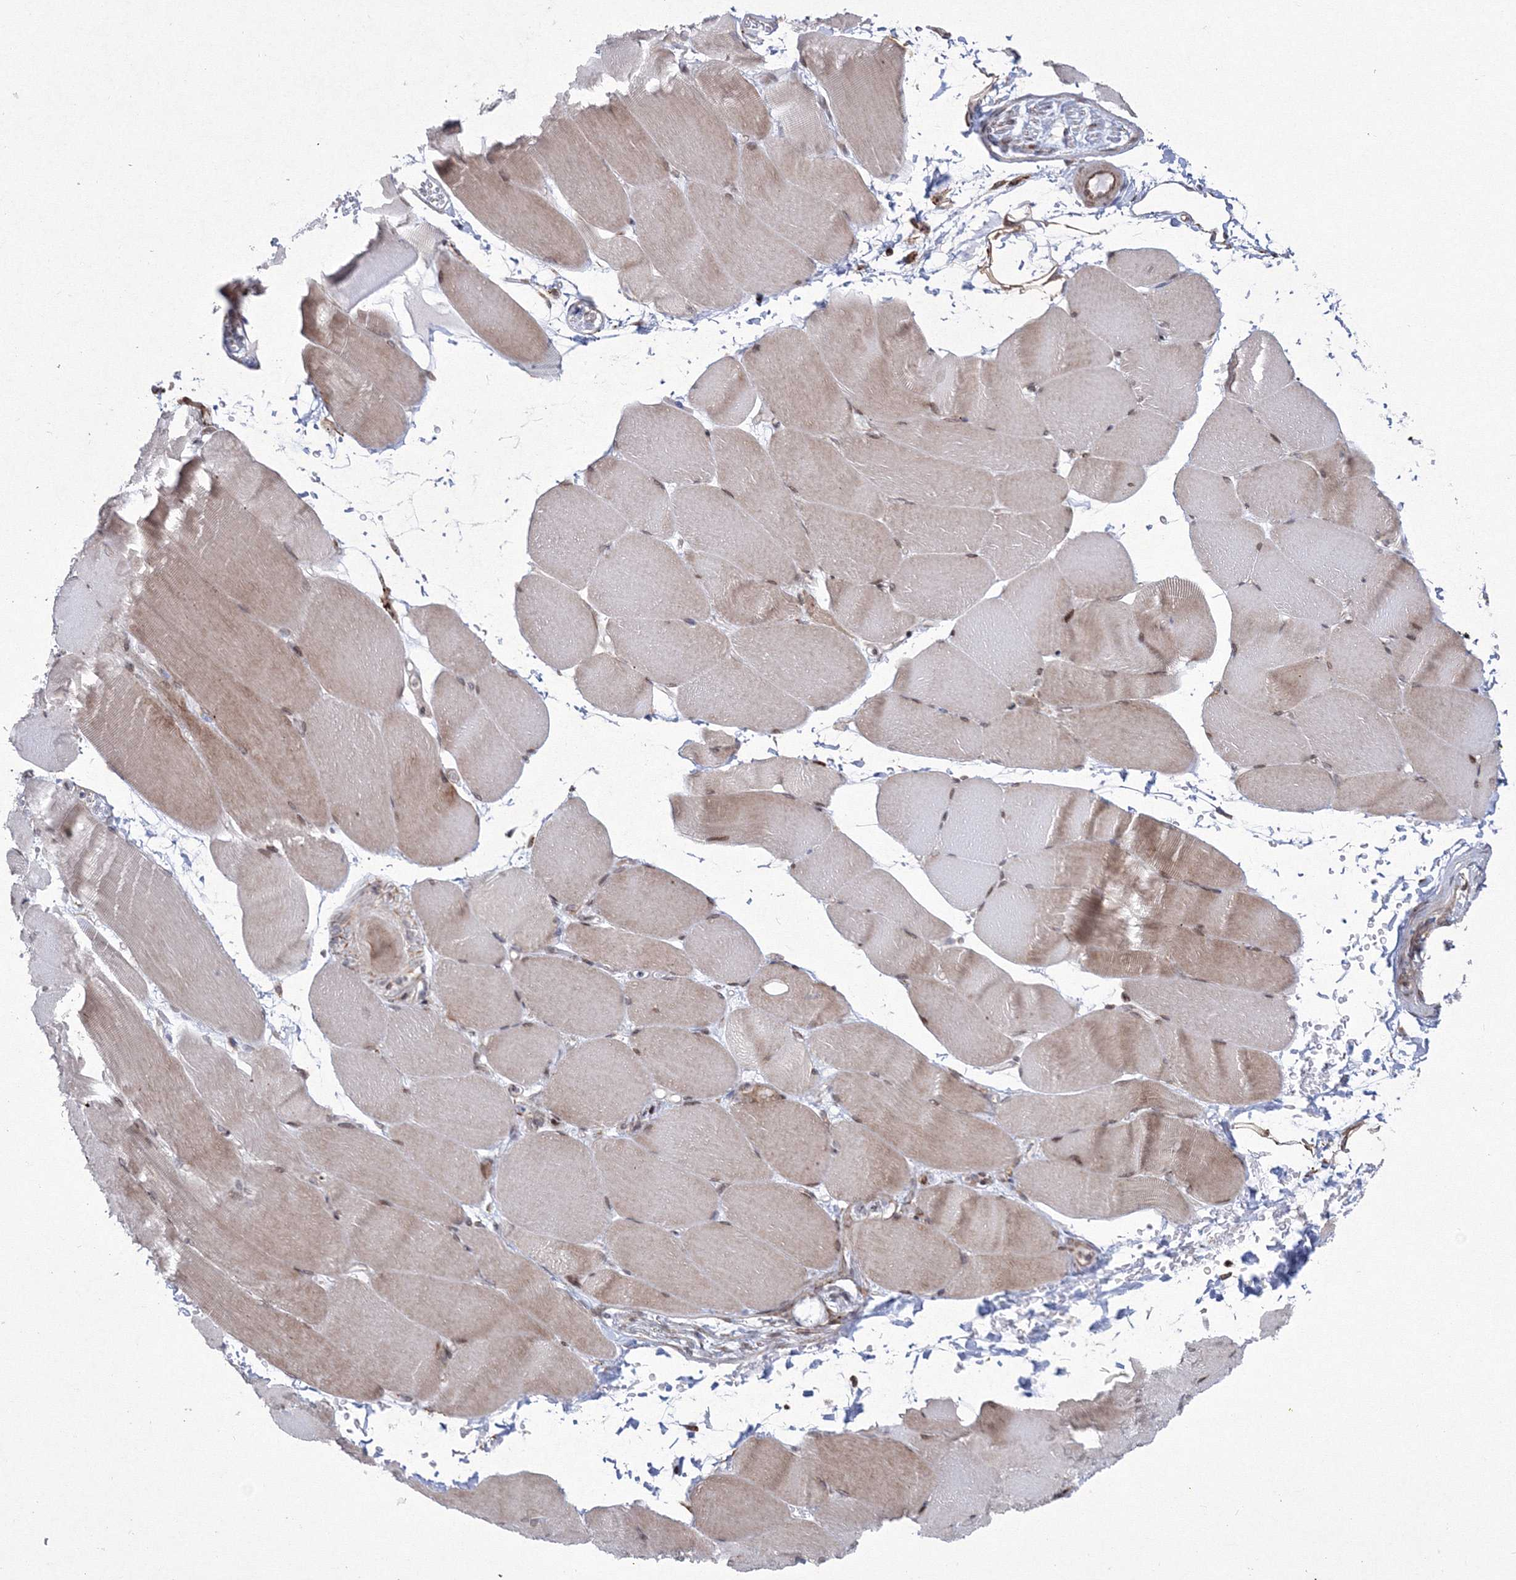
{"staining": {"intensity": "weak", "quantity": "25%-75%", "location": "cytoplasmic/membranous,nuclear"}, "tissue": "skeletal muscle", "cell_type": "Myocytes", "image_type": "normal", "snomed": [{"axis": "morphology", "description": "Normal tissue, NOS"}, {"axis": "topography", "description": "Skeletal muscle"}, {"axis": "topography", "description": "Parathyroid gland"}], "caption": "A brown stain labels weak cytoplasmic/membranous,nuclear positivity of a protein in myocytes of unremarkable human skeletal muscle. Immunohistochemistry stains the protein in brown and the nuclei are stained blue.", "gene": "EFCAB12", "patient": {"sex": "female", "age": 37}}